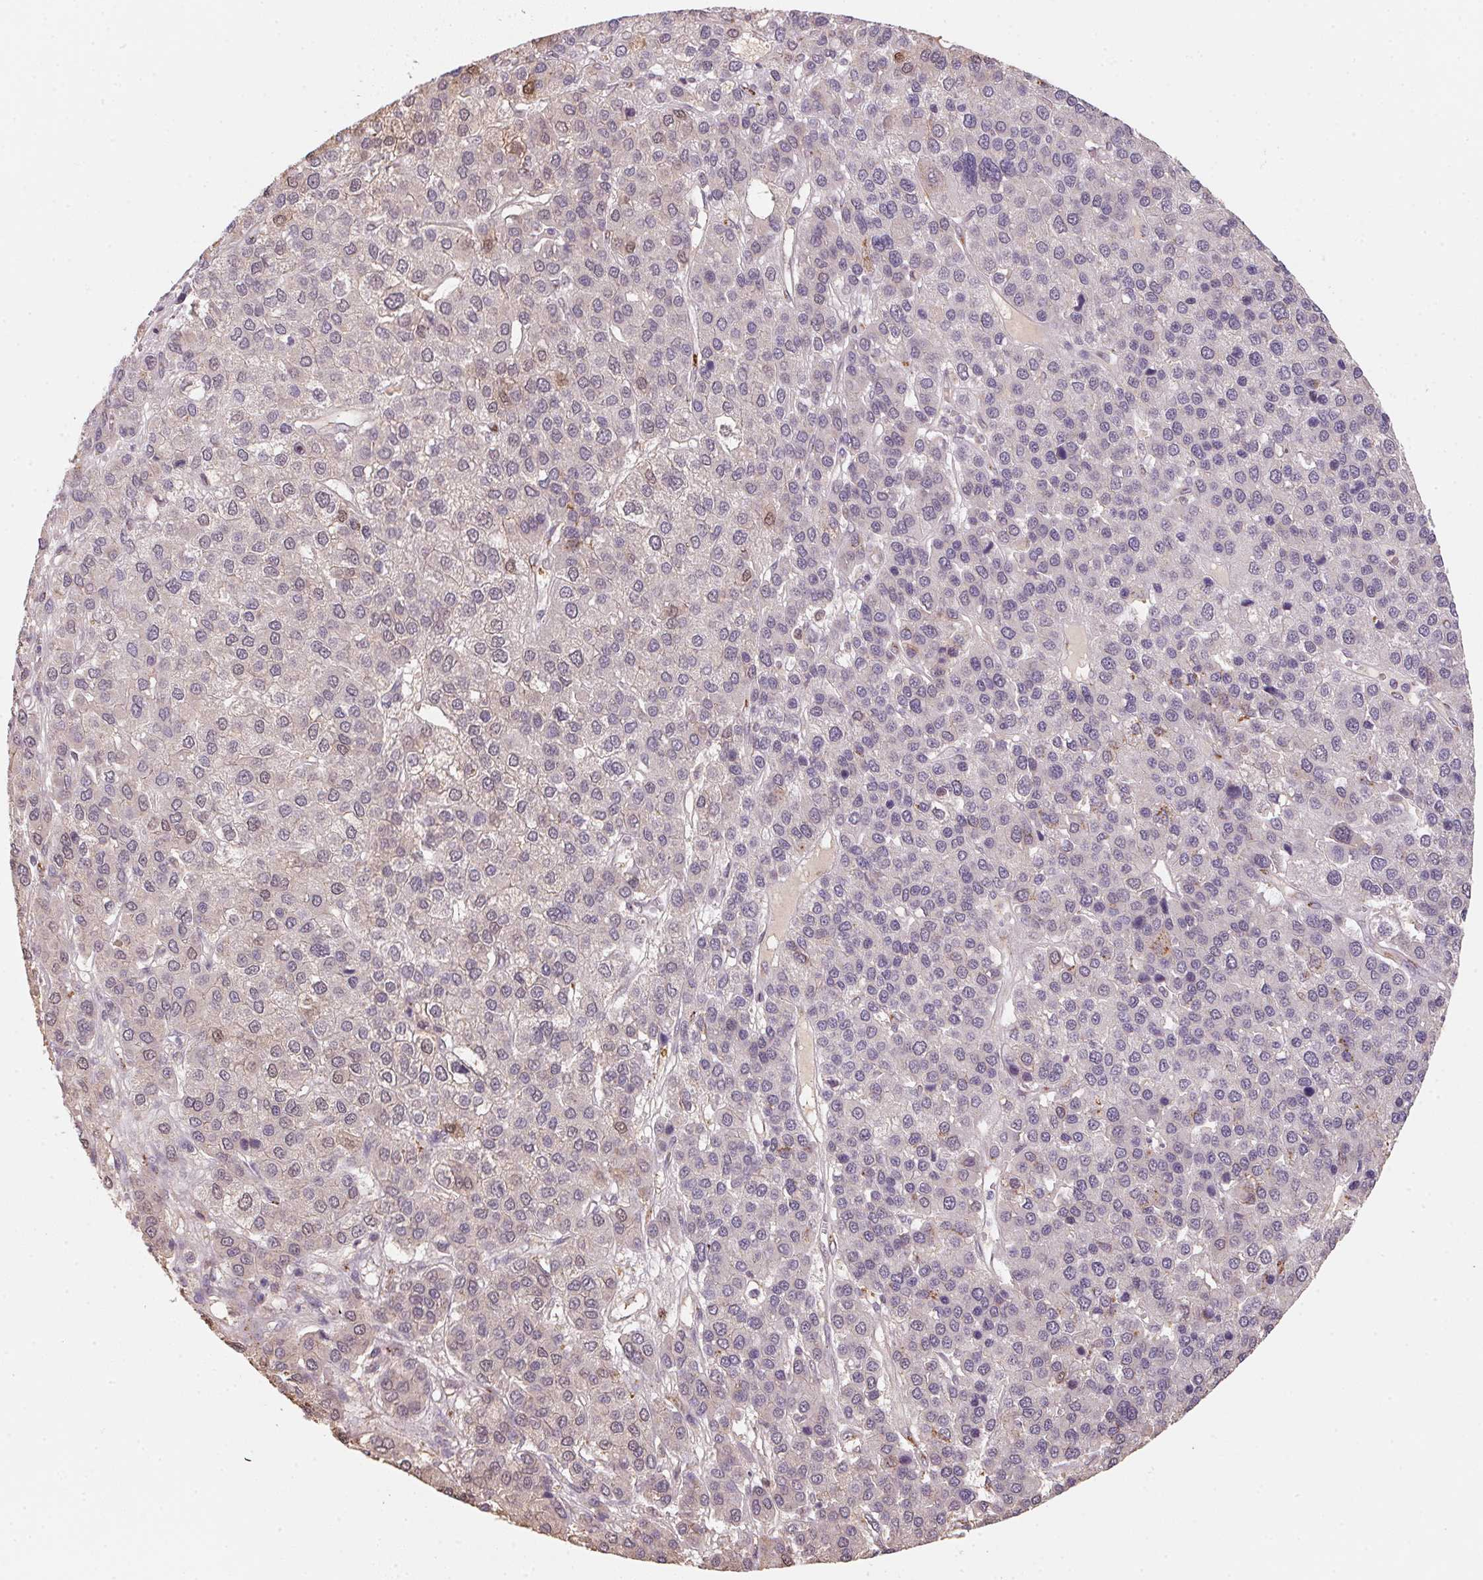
{"staining": {"intensity": "strong", "quantity": "25%-75%", "location": "cytoplasmic/membranous"}, "tissue": "liver cancer", "cell_type": "Tumor cells", "image_type": "cancer", "snomed": [{"axis": "morphology", "description": "Carcinoma, Hepatocellular, NOS"}, {"axis": "topography", "description": "Liver"}], "caption": "Immunohistochemistry (IHC) staining of liver hepatocellular carcinoma, which reveals high levels of strong cytoplasmic/membranous staining in approximately 25%-75% of tumor cells indicating strong cytoplasmic/membranous protein positivity. The staining was performed using DAB (brown) for protein detection and nuclei were counterstained in hematoxylin (blue).", "gene": "RAB22A", "patient": {"sex": "female", "age": 41}}